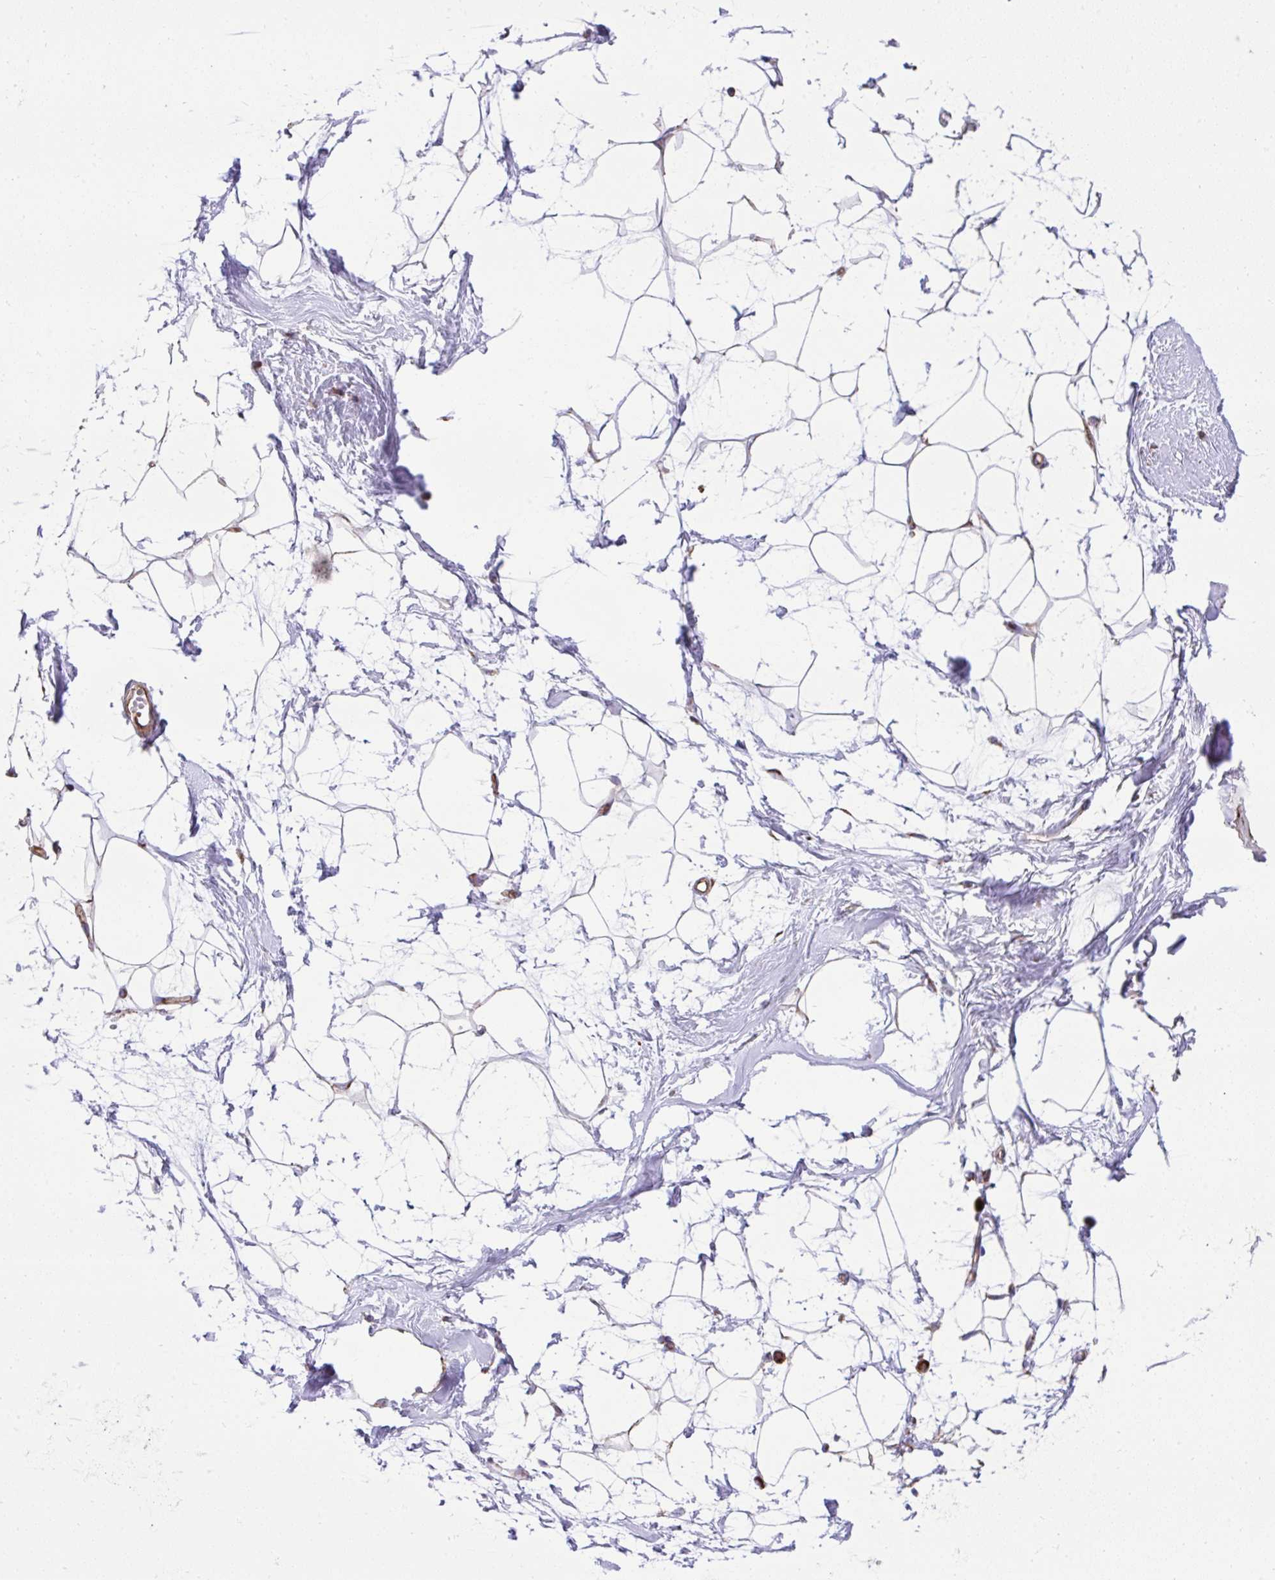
{"staining": {"intensity": "negative", "quantity": "none", "location": "none"}, "tissue": "breast", "cell_type": "Adipocytes", "image_type": "normal", "snomed": [{"axis": "morphology", "description": "Normal tissue, NOS"}, {"axis": "topography", "description": "Breast"}], "caption": "DAB immunohistochemical staining of normal breast reveals no significant staining in adipocytes. The staining is performed using DAB brown chromogen with nuclei counter-stained in using hematoxylin.", "gene": "NMNAT3", "patient": {"sex": "female", "age": 45}}